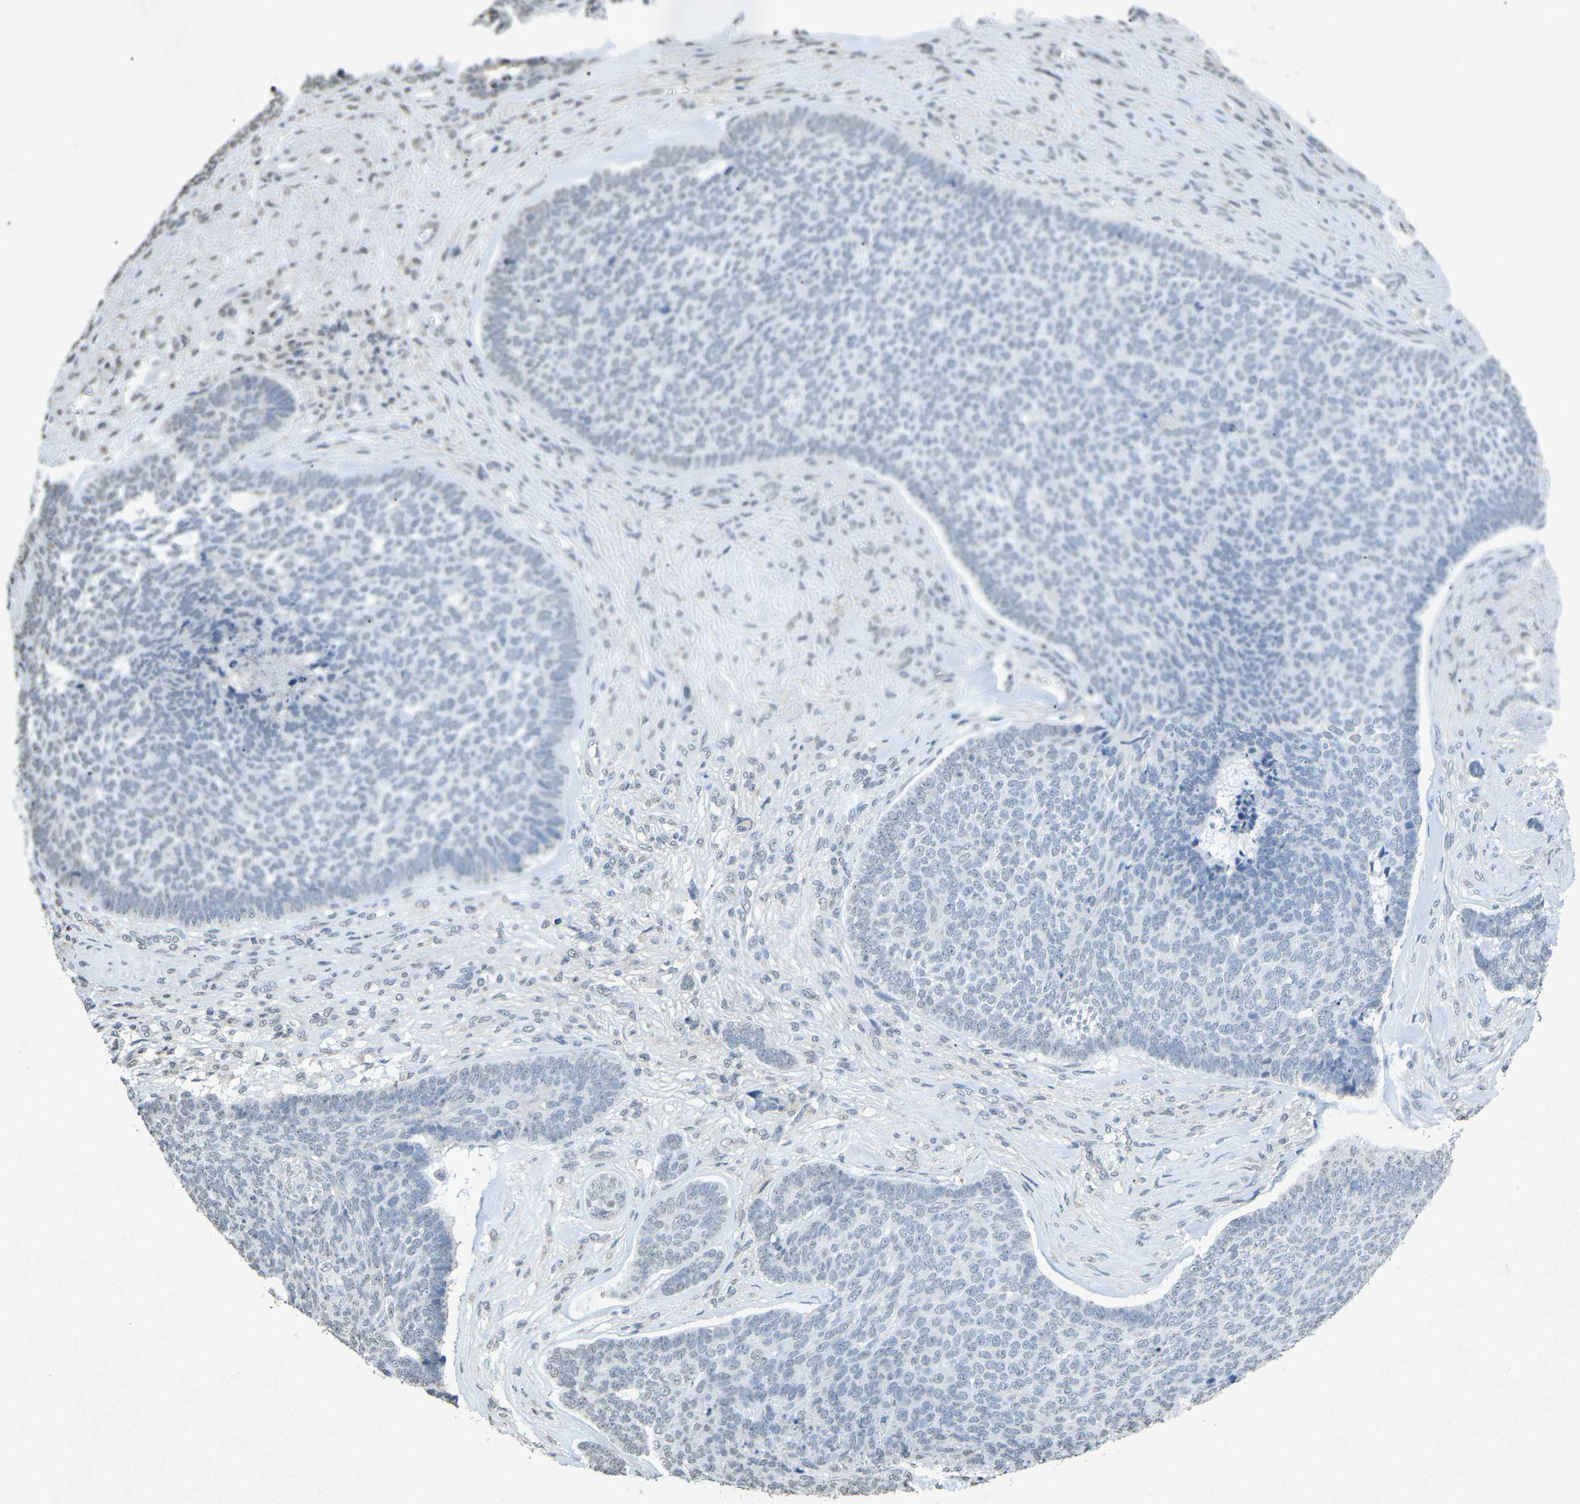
{"staining": {"intensity": "negative", "quantity": "none", "location": "none"}, "tissue": "skin cancer", "cell_type": "Tumor cells", "image_type": "cancer", "snomed": [{"axis": "morphology", "description": "Basal cell carcinoma"}, {"axis": "topography", "description": "Skin"}], "caption": "A high-resolution micrograph shows IHC staining of skin basal cell carcinoma, which displays no significant positivity in tumor cells. (DAB (3,3'-diaminobenzidine) IHC, high magnification).", "gene": "TFR2", "patient": {"sex": "male", "age": 84}}